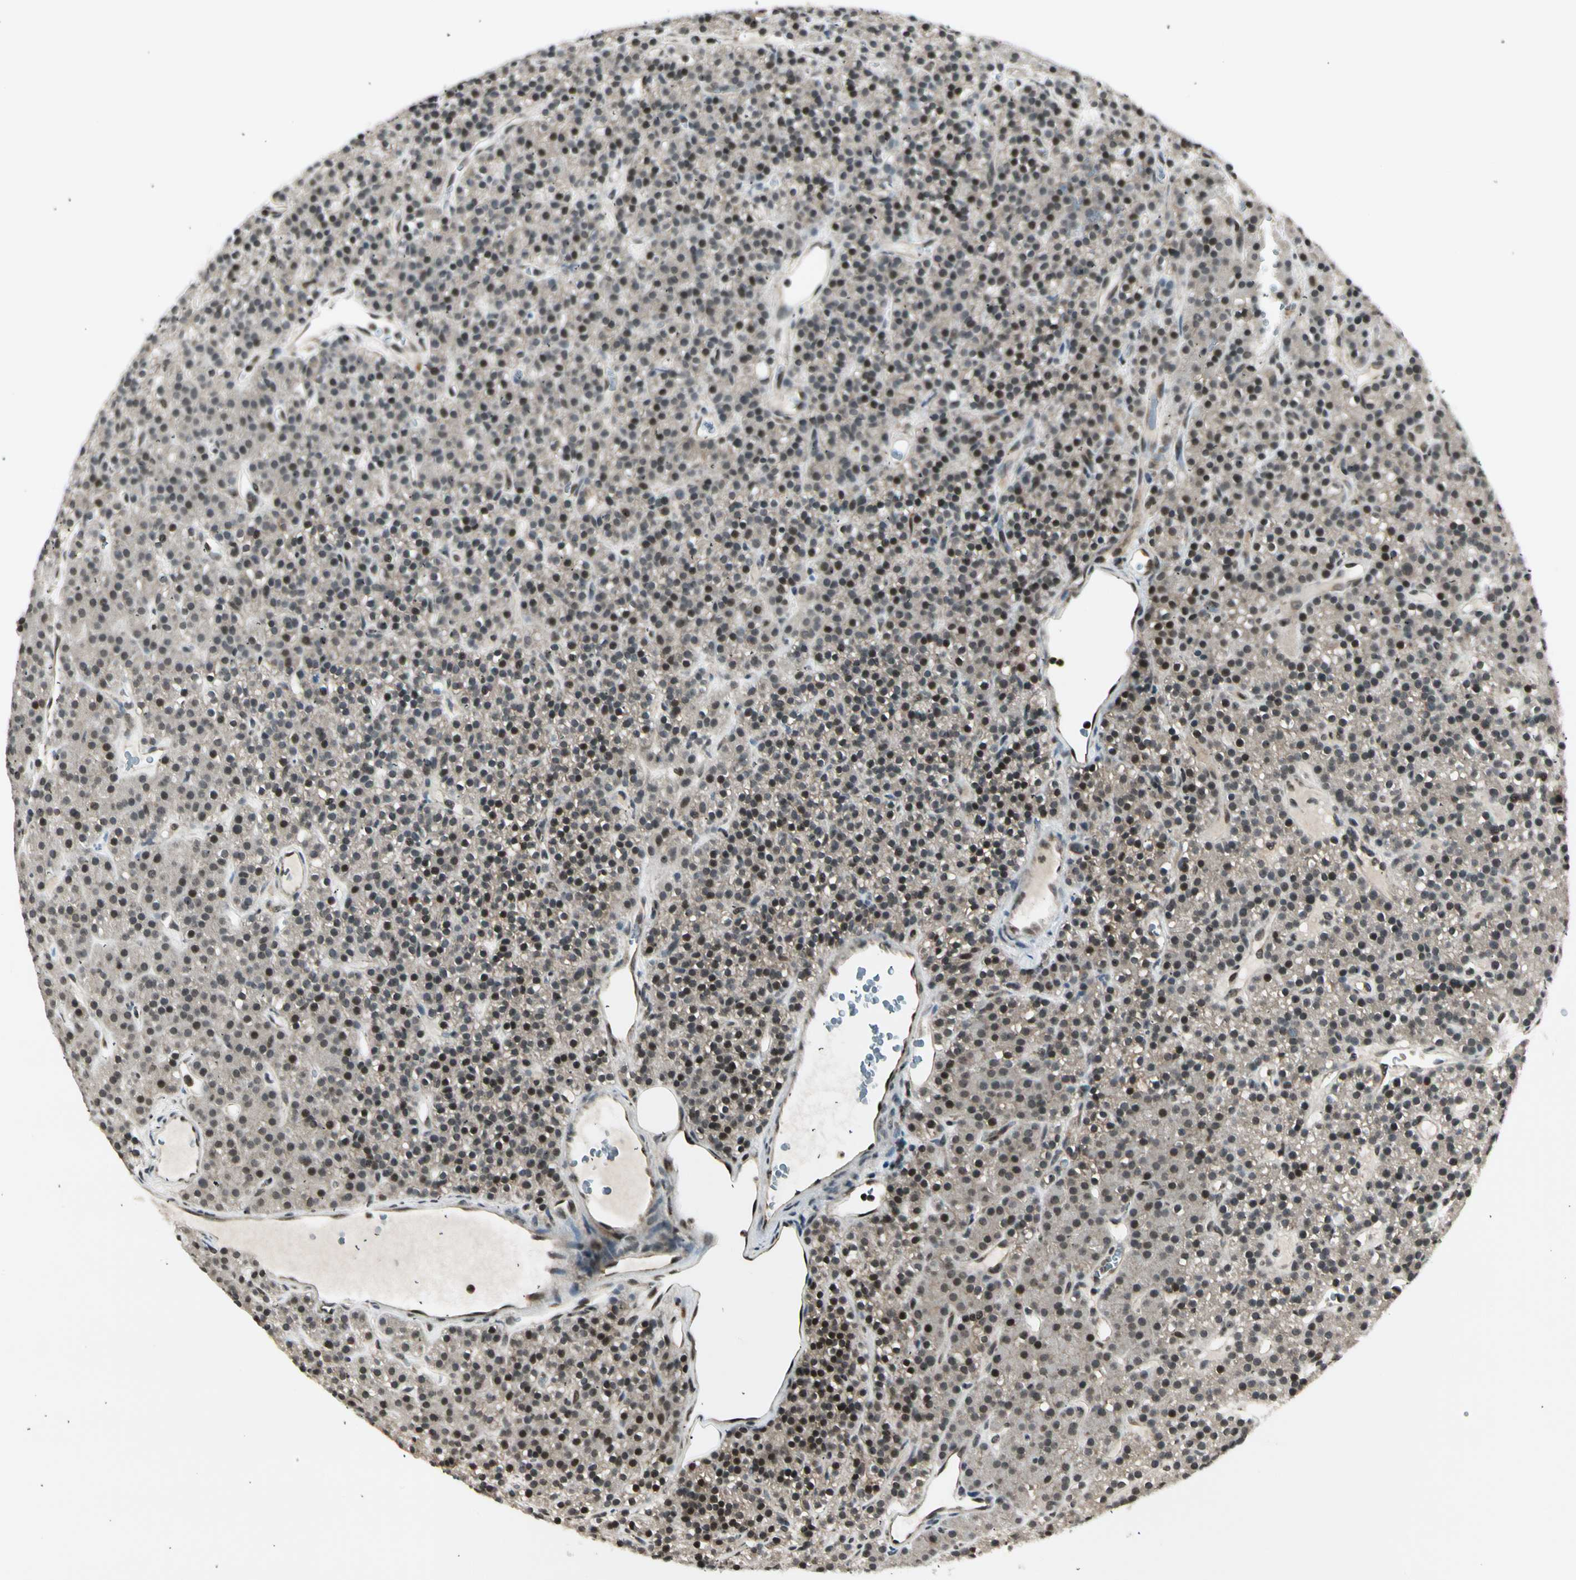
{"staining": {"intensity": "weak", "quantity": "25%-75%", "location": "cytoplasmic/membranous,nuclear"}, "tissue": "parathyroid gland", "cell_type": "Glandular cells", "image_type": "normal", "snomed": [{"axis": "morphology", "description": "Normal tissue, NOS"}, {"axis": "morphology", "description": "Hyperplasia, NOS"}, {"axis": "topography", "description": "Parathyroid gland"}], "caption": "Glandular cells display low levels of weak cytoplasmic/membranous,nuclear expression in approximately 25%-75% of cells in normal human parathyroid gland. Immunohistochemistry (ihc) stains the protein of interest in brown and the nuclei are stained blue.", "gene": "SMN2", "patient": {"sex": "male", "age": 44}}